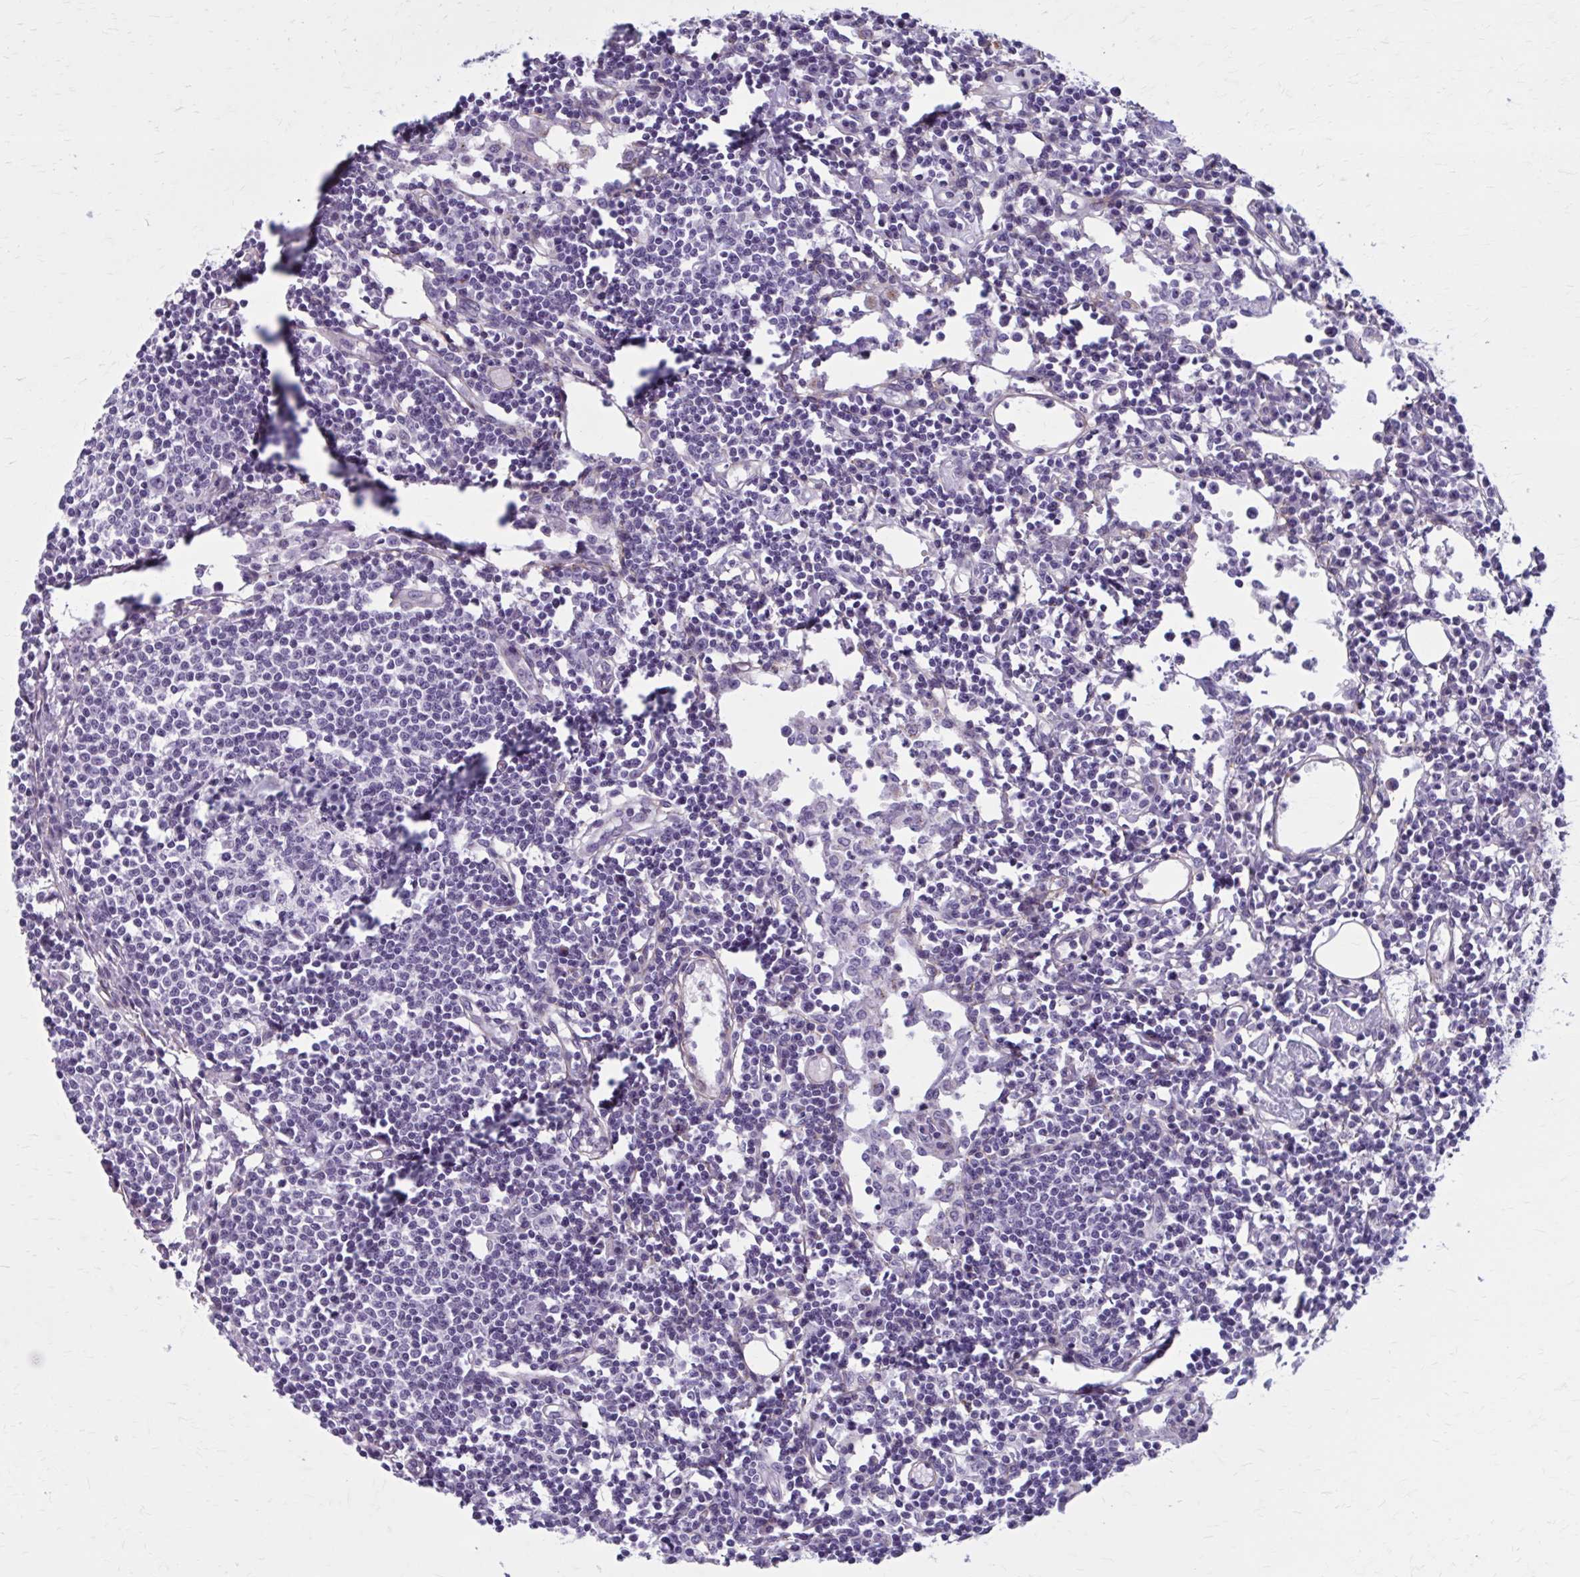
{"staining": {"intensity": "negative", "quantity": "none", "location": "none"}, "tissue": "lymph node", "cell_type": "Germinal center cells", "image_type": "normal", "snomed": [{"axis": "morphology", "description": "Normal tissue, NOS"}, {"axis": "topography", "description": "Lymph node"}], "caption": "A high-resolution micrograph shows immunohistochemistry staining of benign lymph node, which reveals no significant positivity in germinal center cells.", "gene": "AKAP12", "patient": {"sex": "female", "age": 78}}